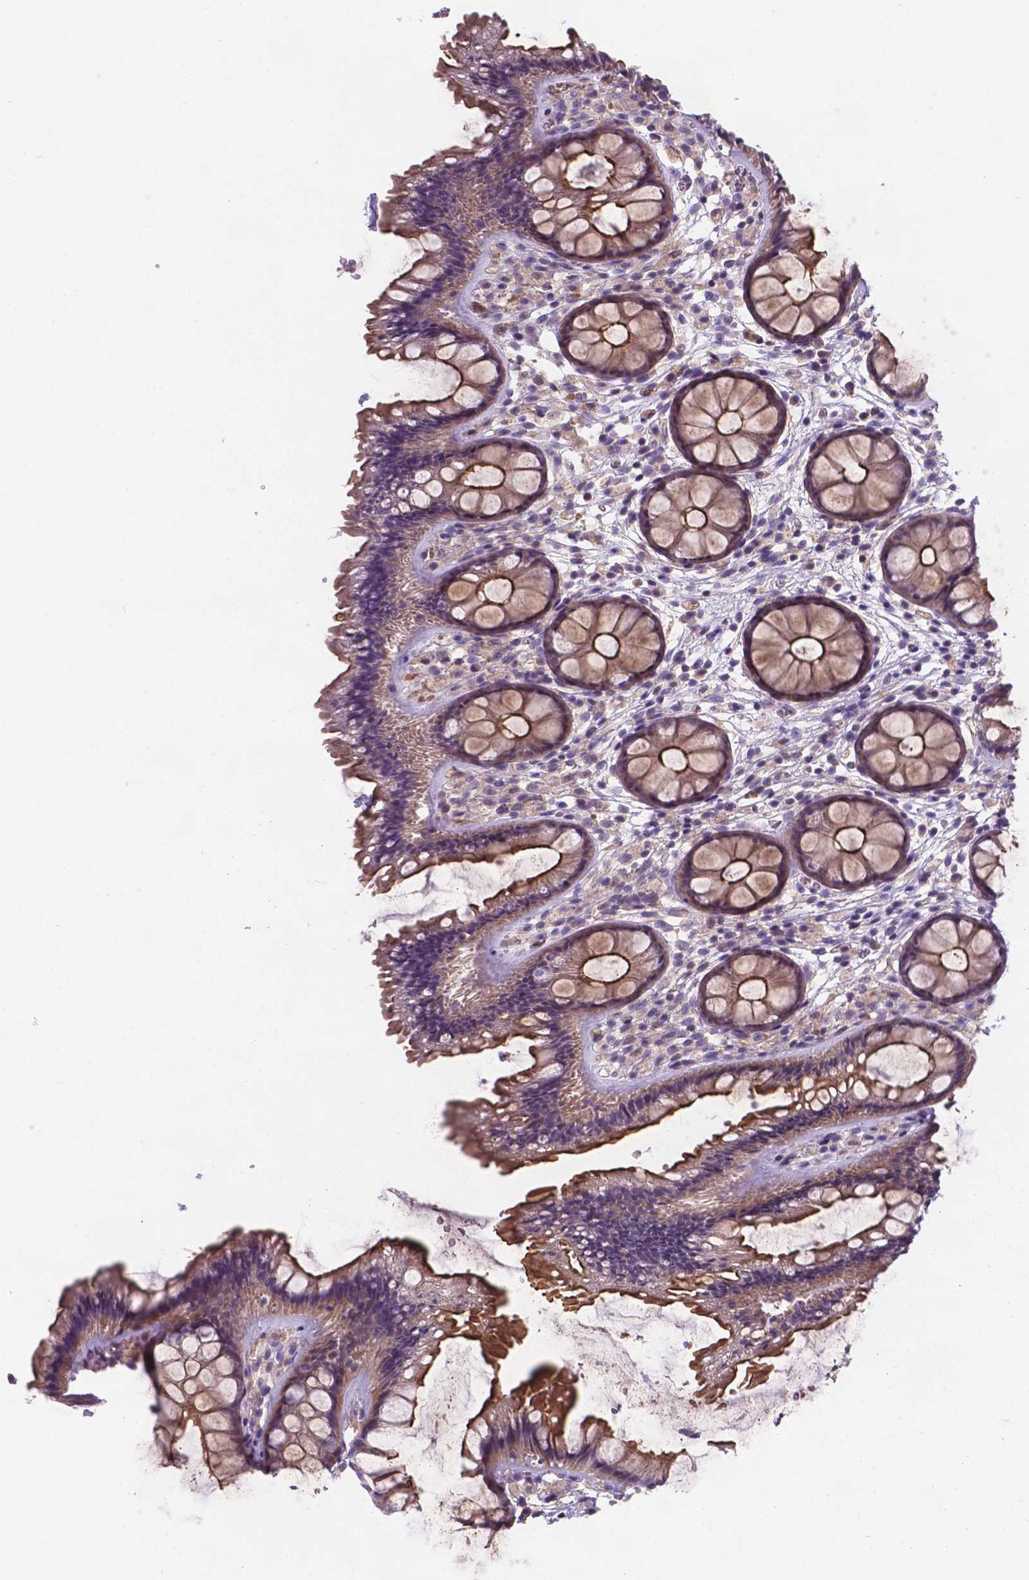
{"staining": {"intensity": "strong", "quantity": ">75%", "location": "cytoplasmic/membranous"}, "tissue": "rectum", "cell_type": "Glandular cells", "image_type": "normal", "snomed": [{"axis": "morphology", "description": "Normal tissue, NOS"}, {"axis": "topography", "description": "Rectum"}], "caption": "Approximately >75% of glandular cells in unremarkable human rectum demonstrate strong cytoplasmic/membranous protein staining as visualized by brown immunohistochemical staining.", "gene": "TM4SF20", "patient": {"sex": "female", "age": 62}}